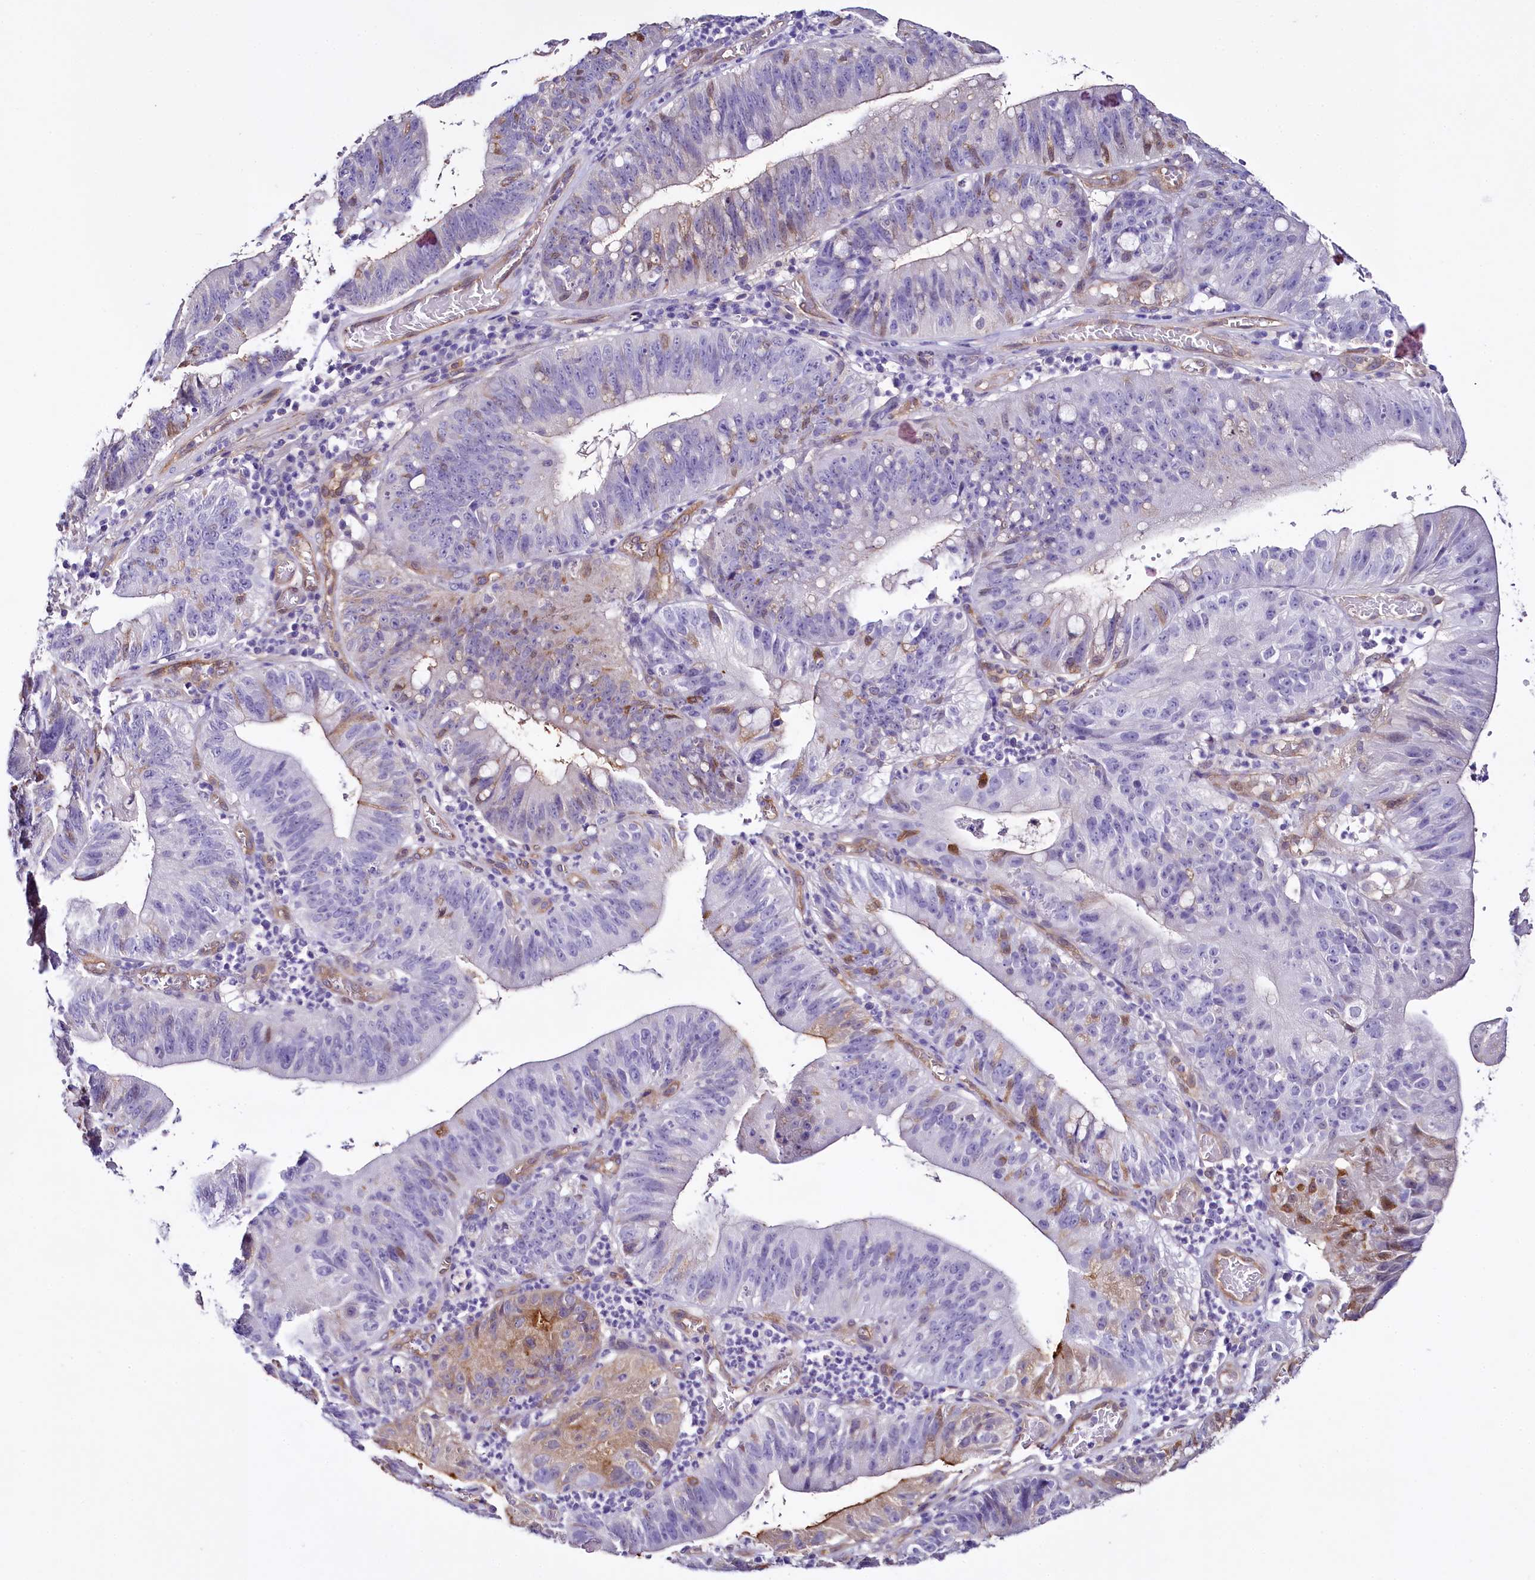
{"staining": {"intensity": "moderate", "quantity": "<25%", "location": "cytoplasmic/membranous"}, "tissue": "stomach cancer", "cell_type": "Tumor cells", "image_type": "cancer", "snomed": [{"axis": "morphology", "description": "Adenocarcinoma, NOS"}, {"axis": "topography", "description": "Stomach"}], "caption": "Protein expression analysis of human stomach adenocarcinoma reveals moderate cytoplasmic/membranous staining in about <25% of tumor cells.", "gene": "STXBP1", "patient": {"sex": "male", "age": 59}}